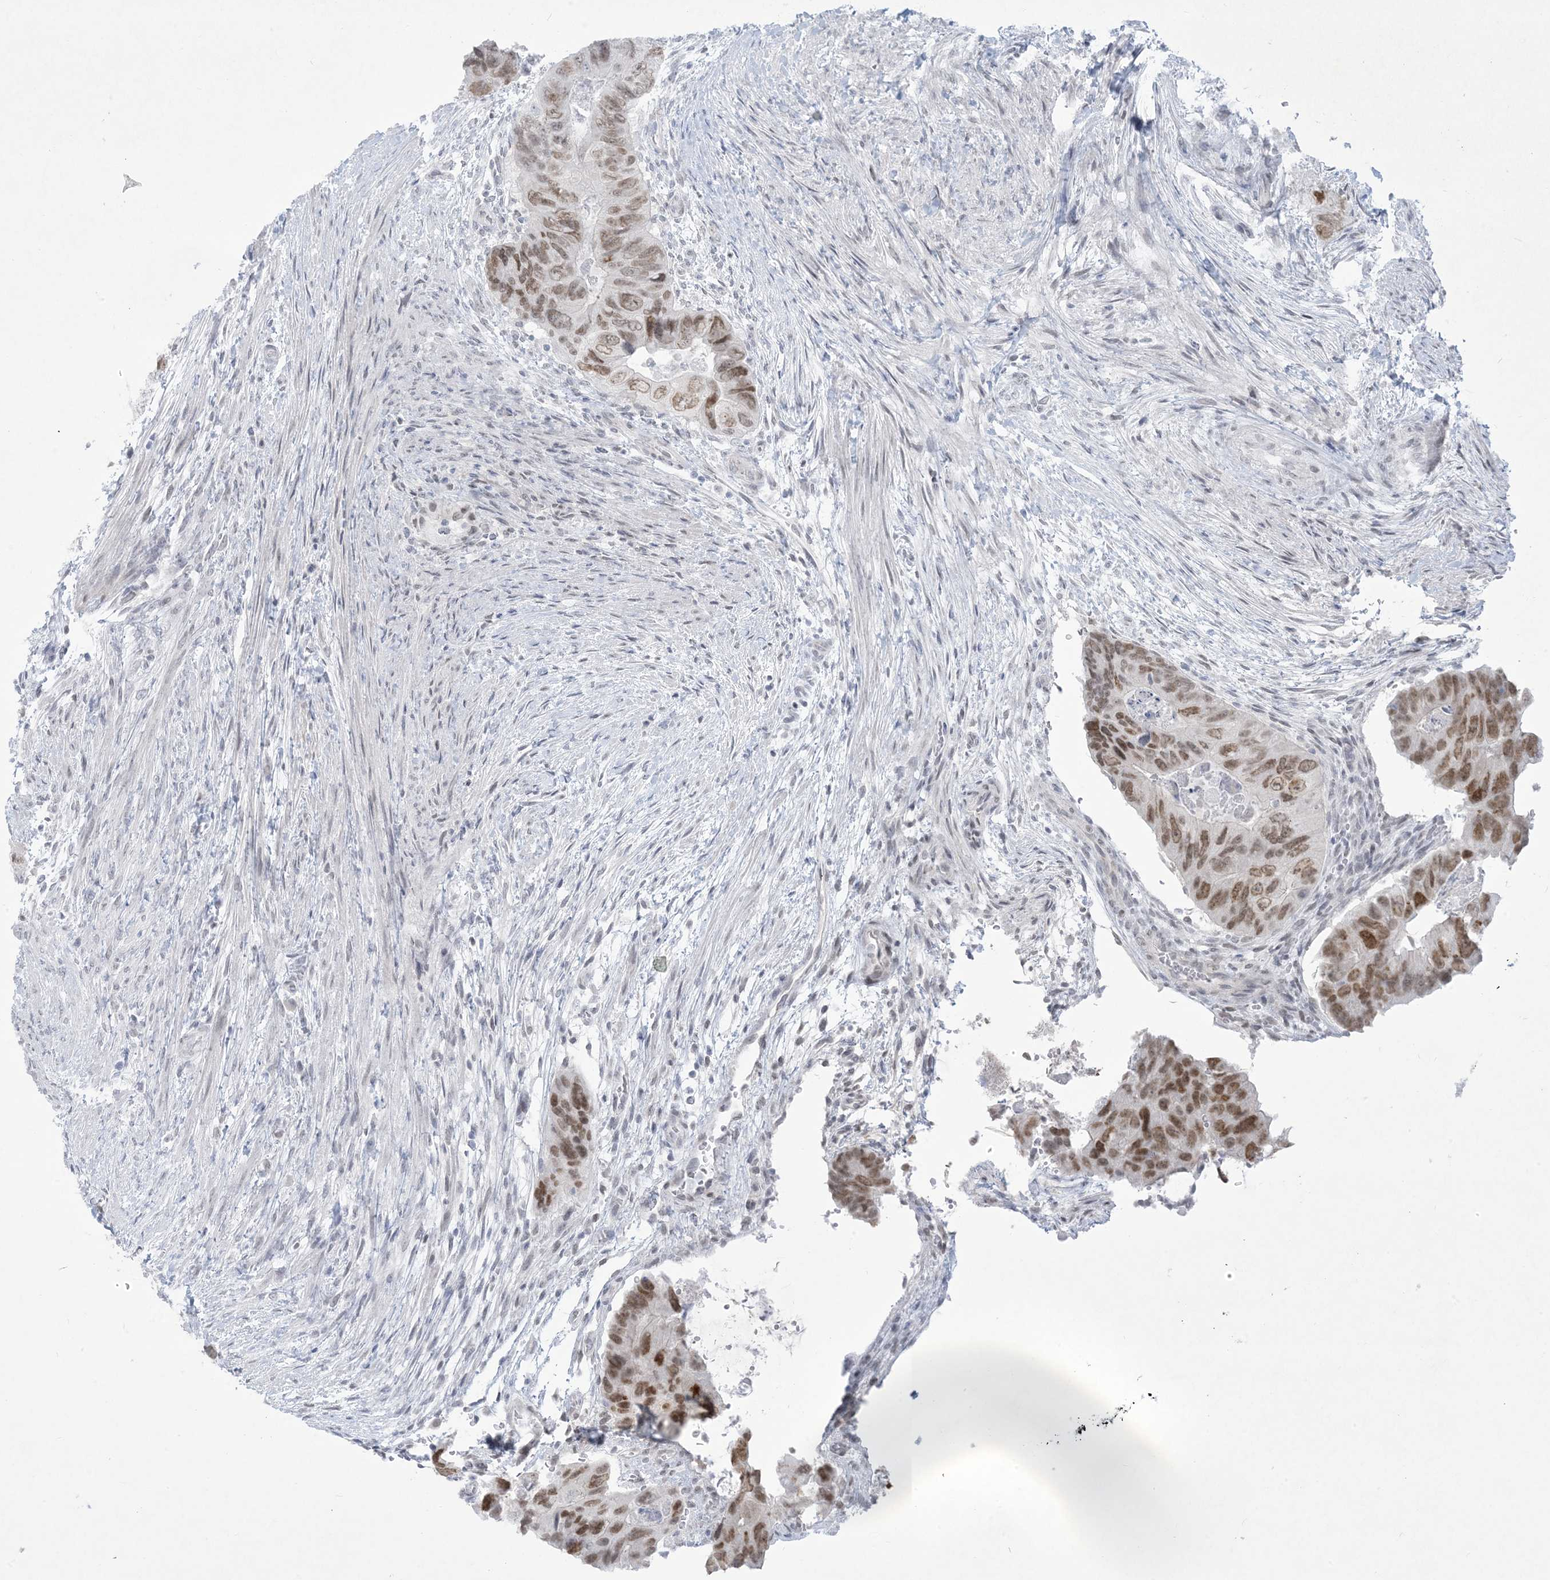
{"staining": {"intensity": "moderate", "quantity": ">75%", "location": "nuclear"}, "tissue": "colorectal cancer", "cell_type": "Tumor cells", "image_type": "cancer", "snomed": [{"axis": "morphology", "description": "Adenocarcinoma, NOS"}, {"axis": "topography", "description": "Rectum"}], "caption": "Tumor cells show moderate nuclear expression in approximately >75% of cells in adenocarcinoma (colorectal).", "gene": "HOMEZ", "patient": {"sex": "male", "age": 63}}